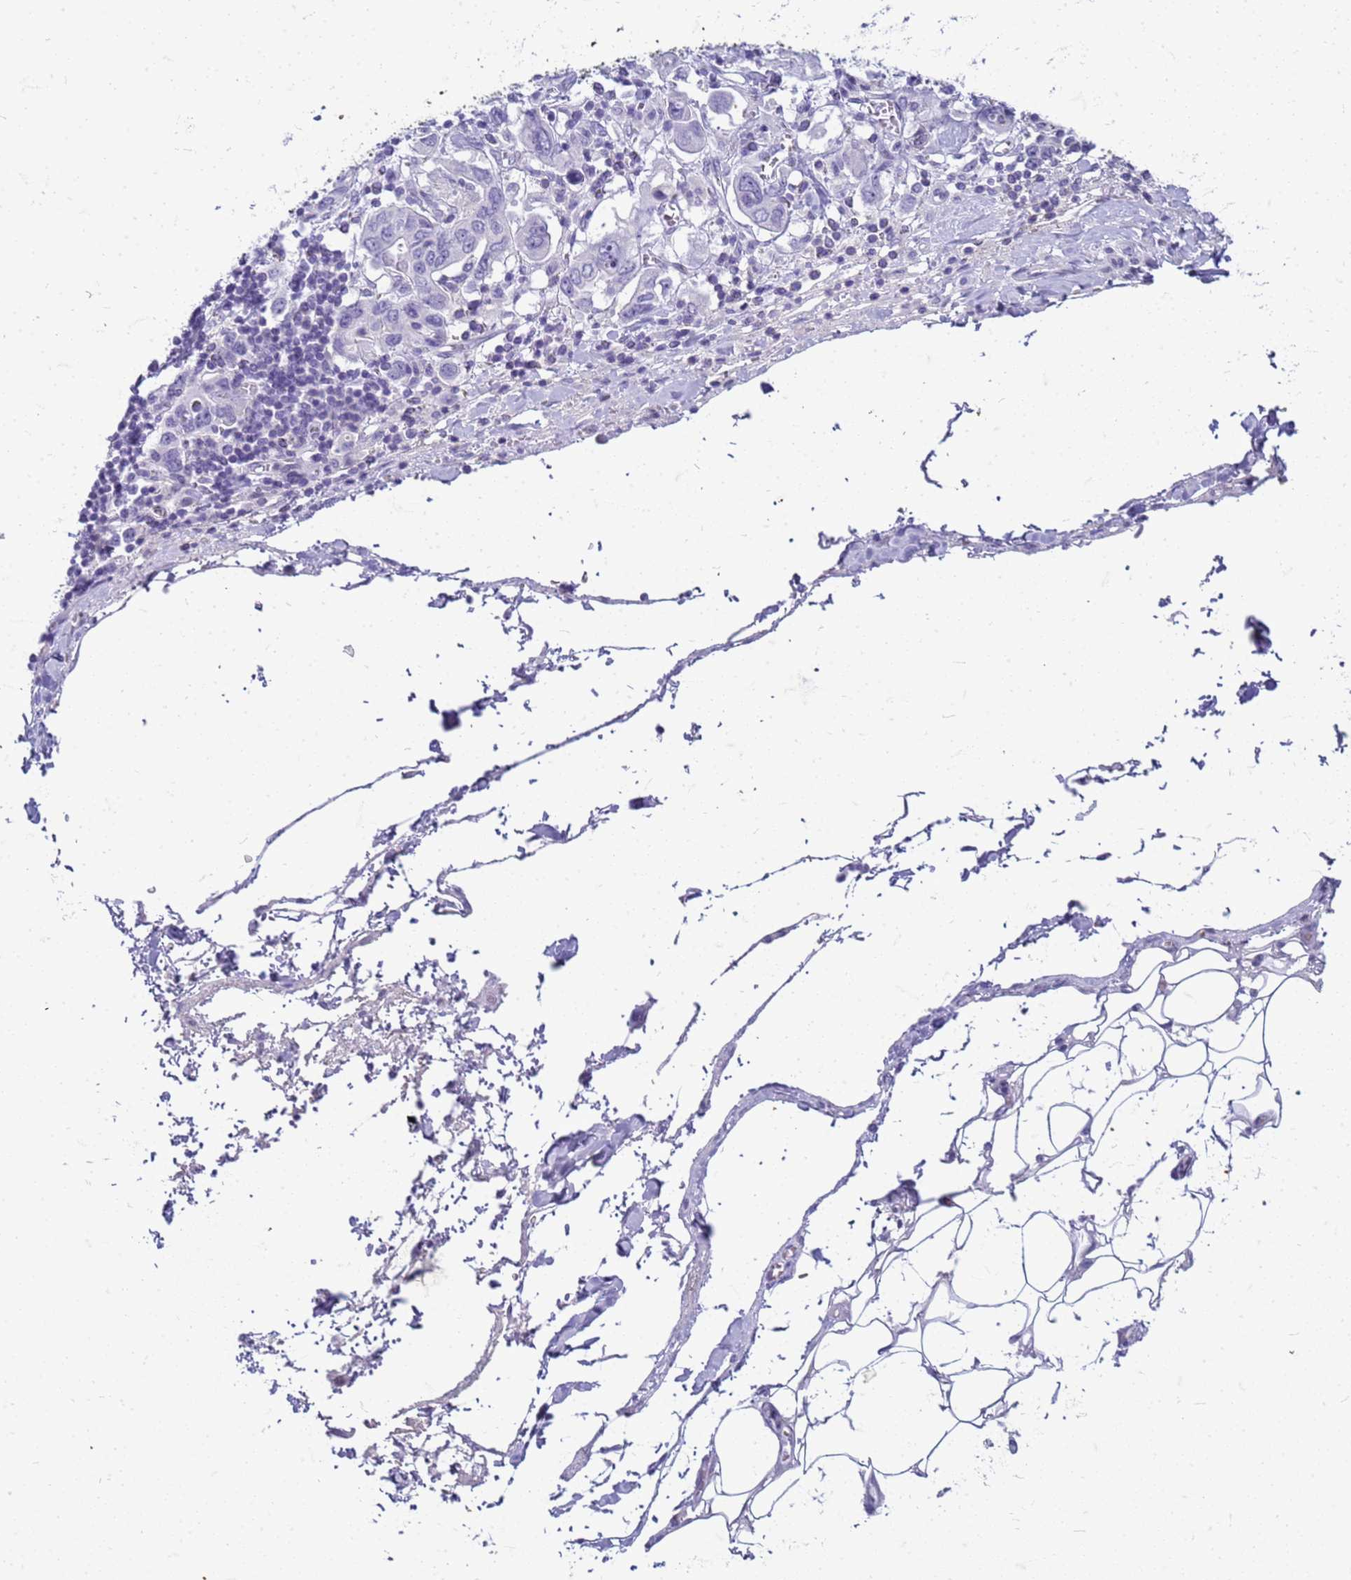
{"staining": {"intensity": "negative", "quantity": "none", "location": "none"}, "tissue": "stomach cancer", "cell_type": "Tumor cells", "image_type": "cancer", "snomed": [{"axis": "morphology", "description": "Adenocarcinoma, NOS"}, {"axis": "topography", "description": "Stomach, upper"}, {"axis": "topography", "description": "Stomach"}], "caption": "High power microscopy photomicrograph of an immunohistochemistry (IHC) photomicrograph of stomach cancer (adenocarcinoma), revealing no significant expression in tumor cells.", "gene": "CFAP100", "patient": {"sex": "male", "age": 62}}